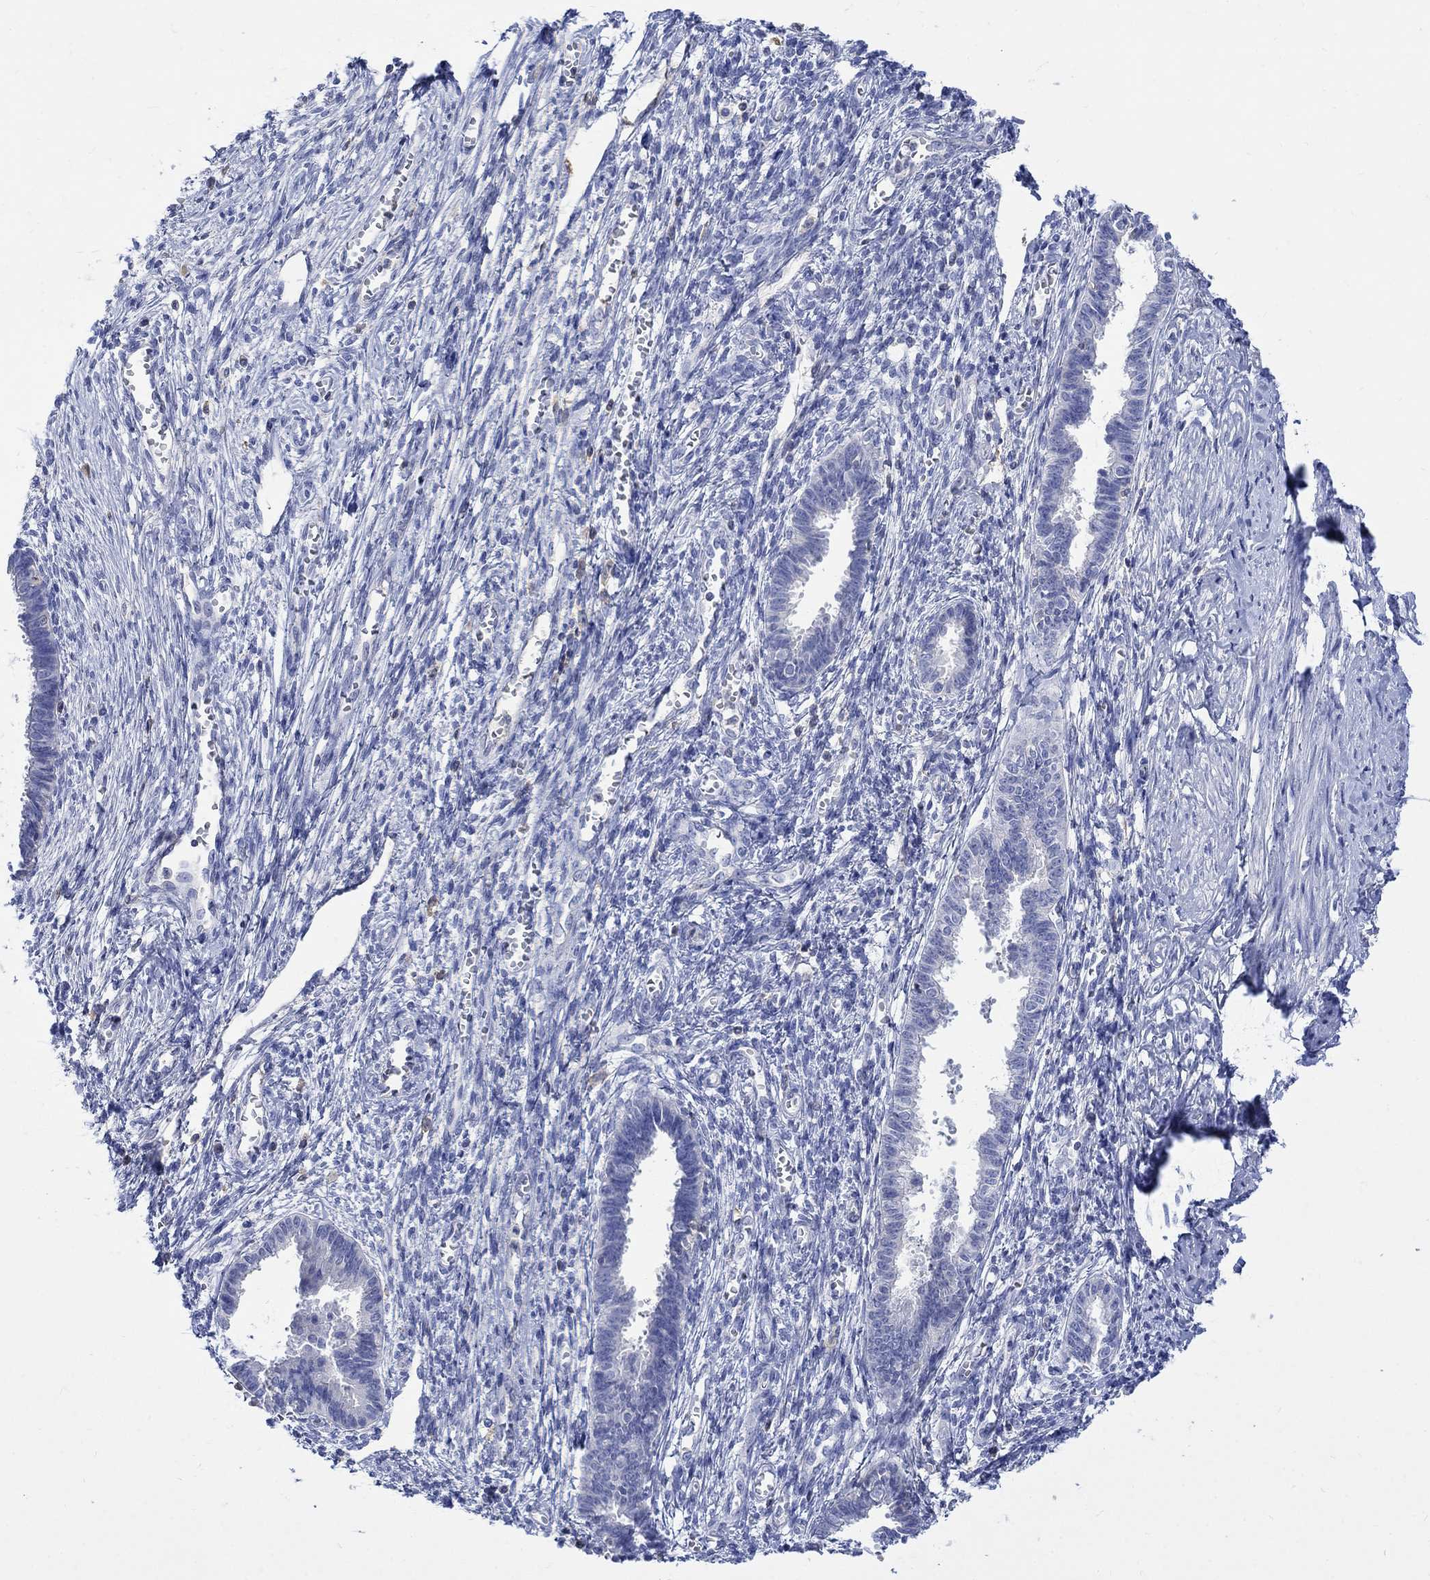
{"staining": {"intensity": "negative", "quantity": "none", "location": "none"}, "tissue": "endometrium", "cell_type": "Cells in endometrial stroma", "image_type": "normal", "snomed": [{"axis": "morphology", "description": "Normal tissue, NOS"}, {"axis": "topography", "description": "Cervix"}, {"axis": "topography", "description": "Endometrium"}], "caption": "DAB immunohistochemical staining of unremarkable human endometrium exhibits no significant positivity in cells in endometrial stroma.", "gene": "GCM1", "patient": {"sex": "female", "age": 37}}